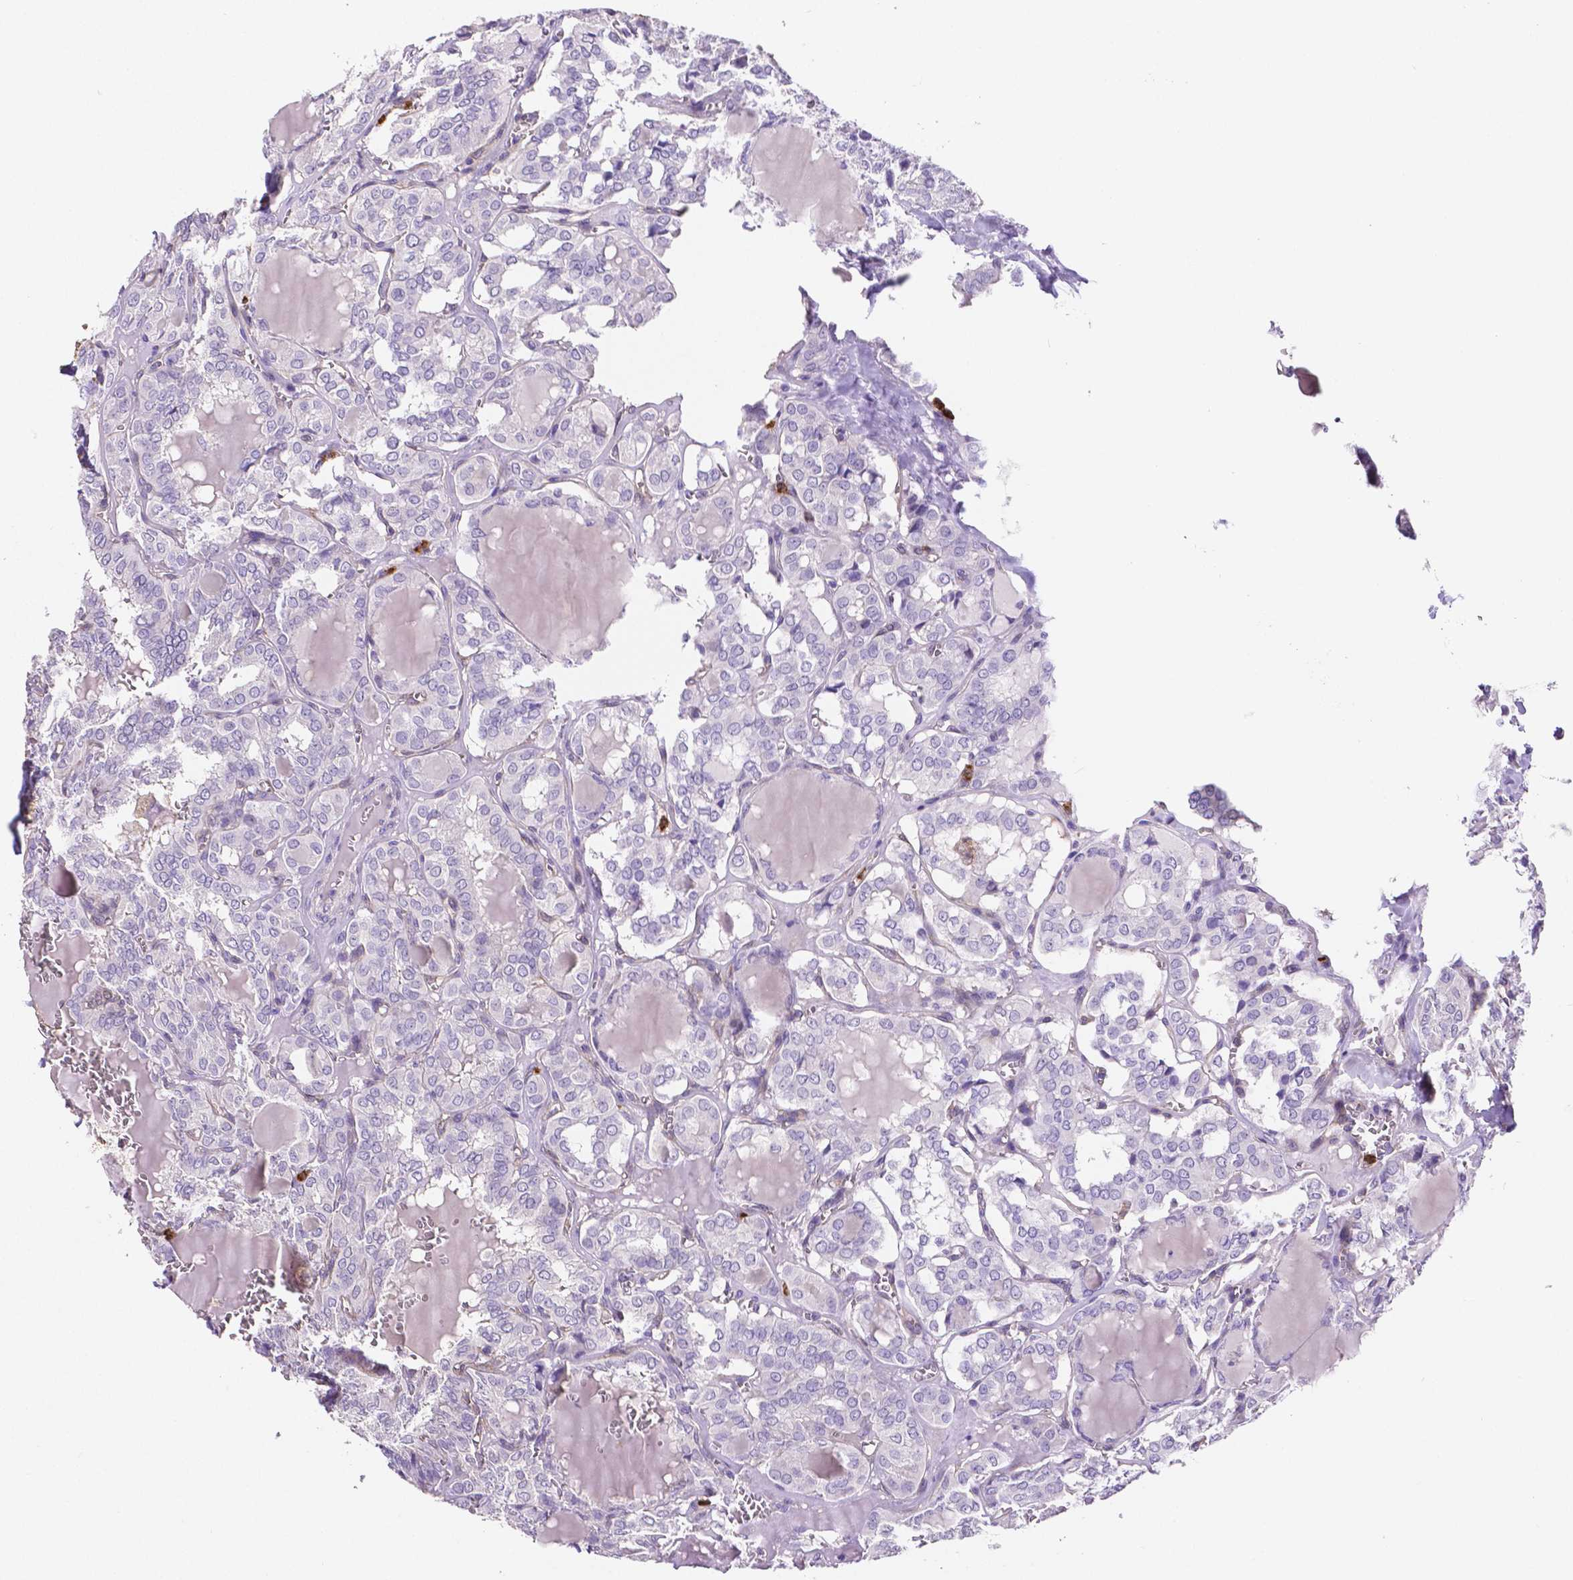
{"staining": {"intensity": "negative", "quantity": "none", "location": "none"}, "tissue": "thyroid cancer", "cell_type": "Tumor cells", "image_type": "cancer", "snomed": [{"axis": "morphology", "description": "Papillary adenocarcinoma, NOS"}, {"axis": "topography", "description": "Thyroid gland"}], "caption": "This is a photomicrograph of IHC staining of thyroid papillary adenocarcinoma, which shows no staining in tumor cells.", "gene": "MMP9", "patient": {"sex": "female", "age": 41}}